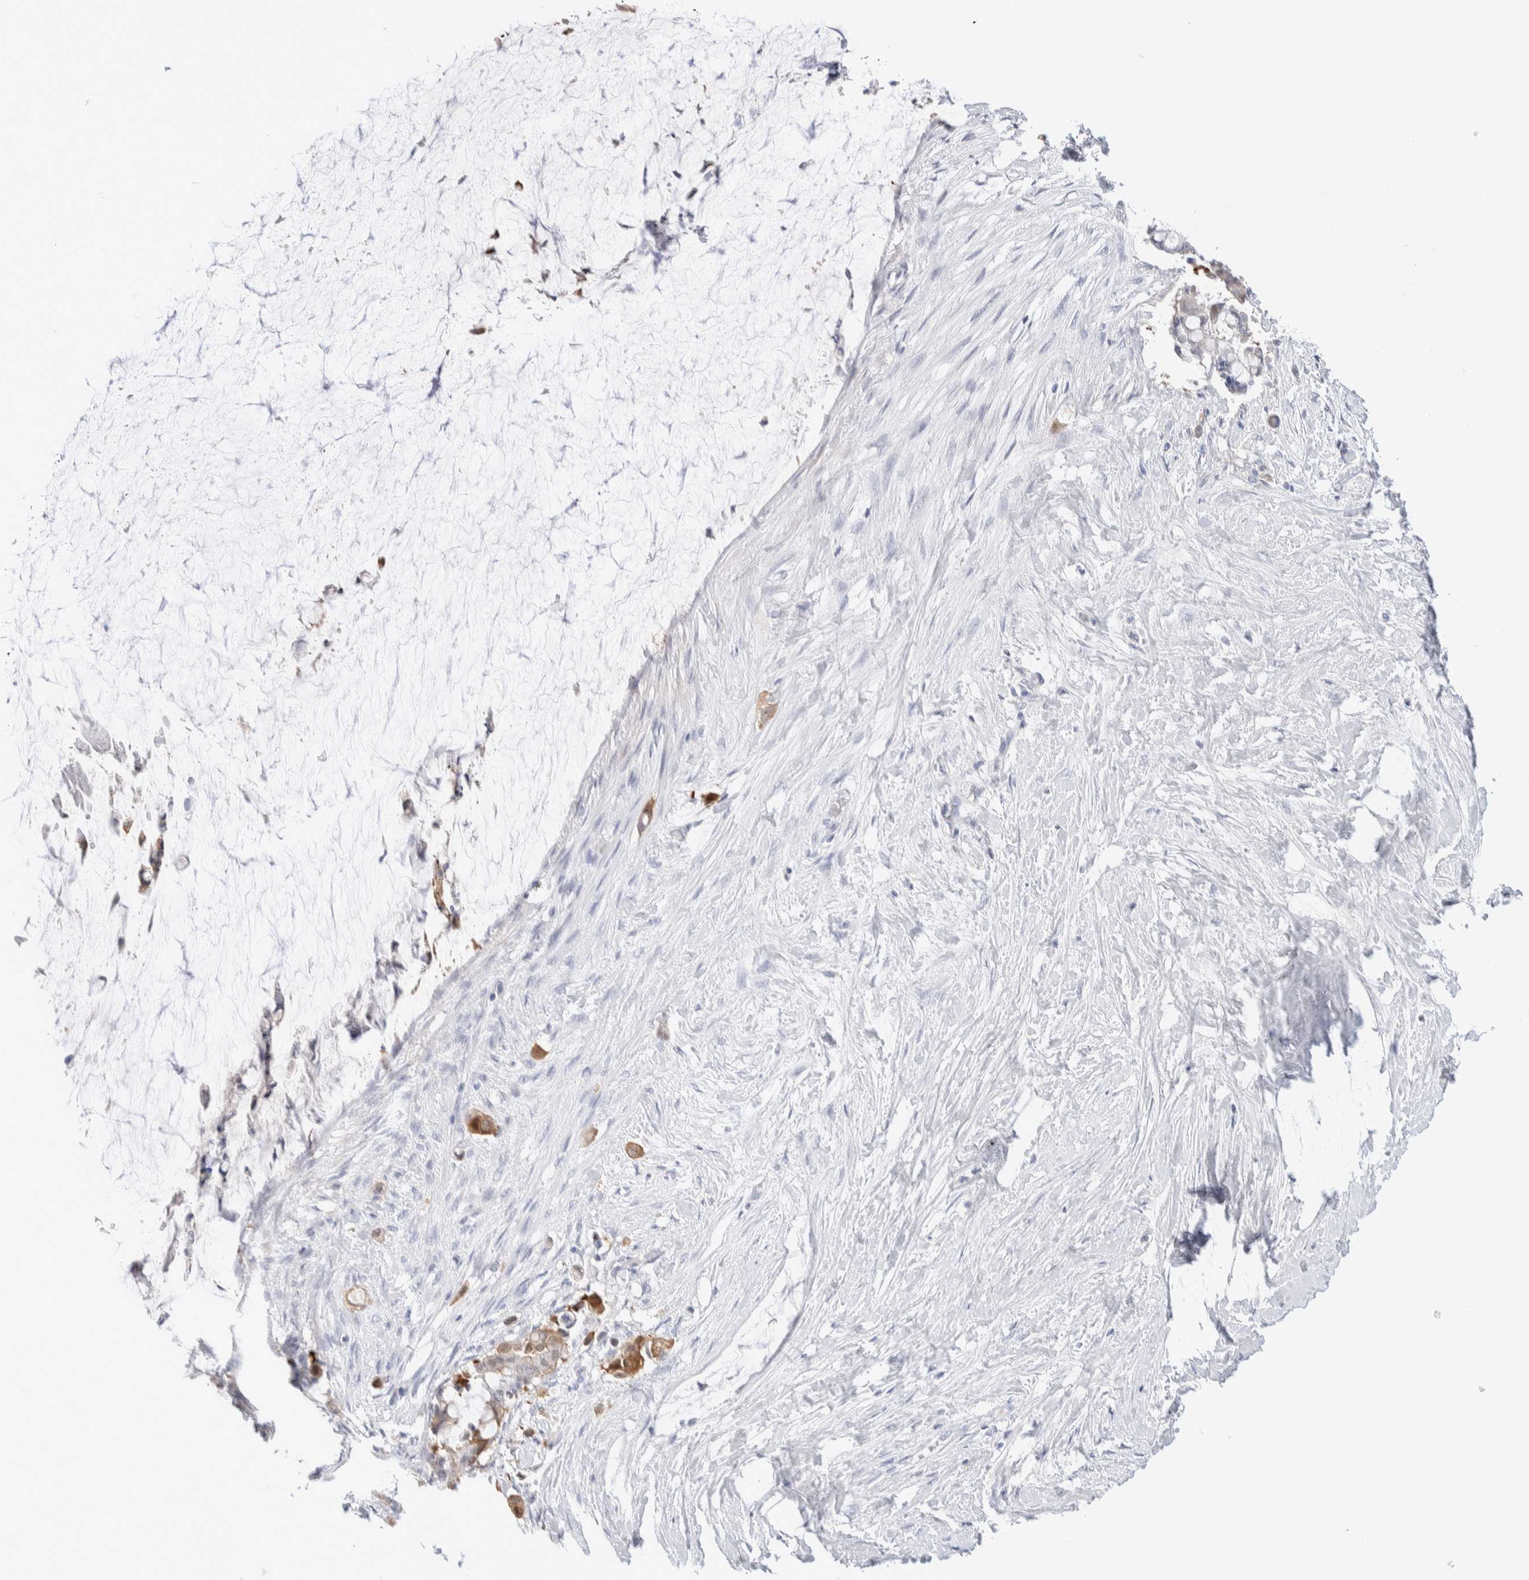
{"staining": {"intensity": "weak", "quantity": "<25%", "location": "cytoplasmic/membranous"}, "tissue": "pancreatic cancer", "cell_type": "Tumor cells", "image_type": "cancer", "snomed": [{"axis": "morphology", "description": "Adenocarcinoma, NOS"}, {"axis": "topography", "description": "Pancreas"}], "caption": "IHC micrograph of neoplastic tissue: pancreatic adenocarcinoma stained with DAB exhibits no significant protein expression in tumor cells.", "gene": "GDA", "patient": {"sex": "male", "age": 41}}